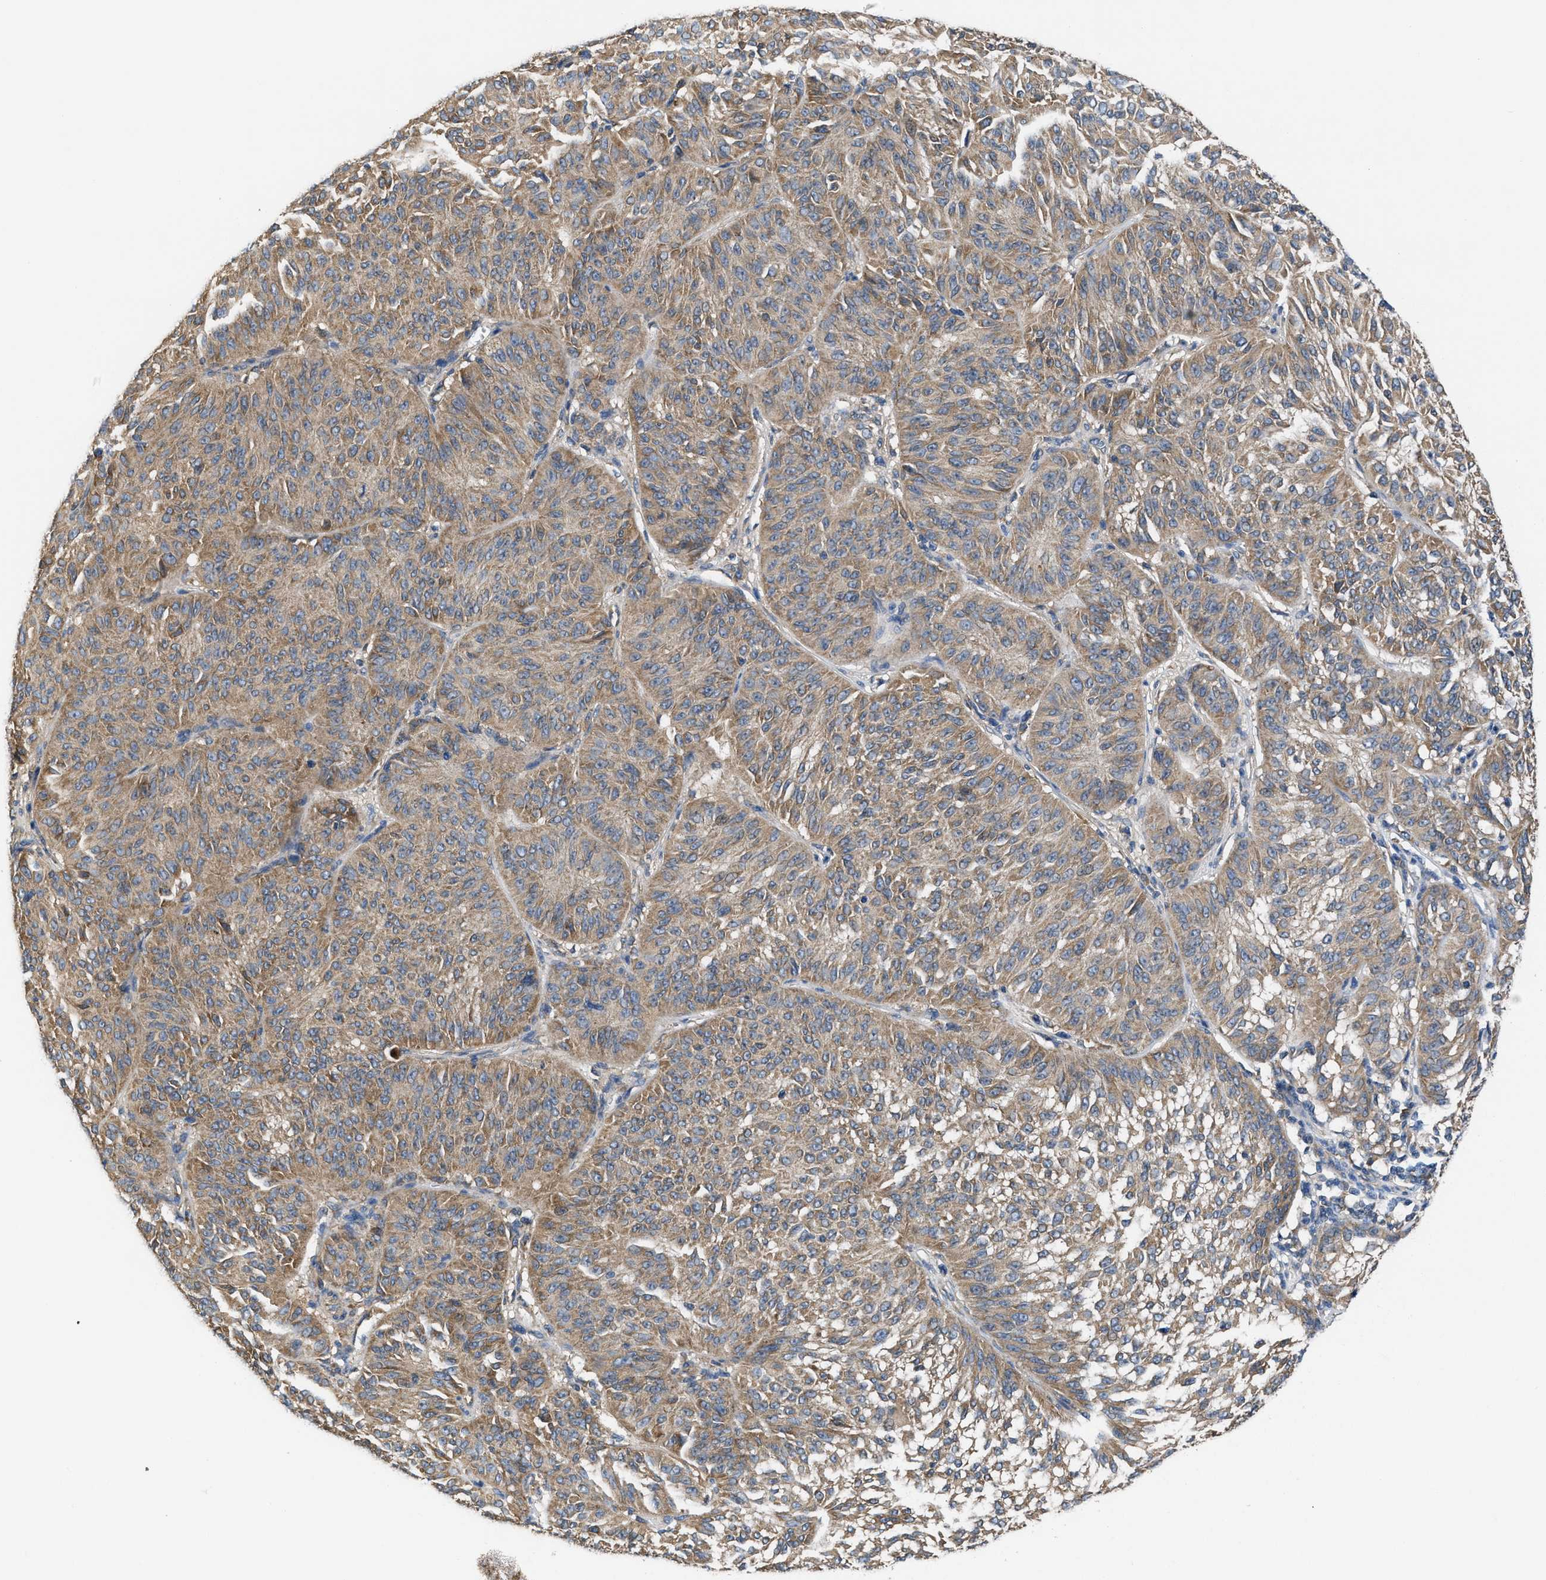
{"staining": {"intensity": "moderate", "quantity": ">75%", "location": "cytoplasmic/membranous"}, "tissue": "melanoma", "cell_type": "Tumor cells", "image_type": "cancer", "snomed": [{"axis": "morphology", "description": "Malignant melanoma, NOS"}, {"axis": "topography", "description": "Skin"}], "caption": "Moderate cytoplasmic/membranous expression for a protein is present in approximately >75% of tumor cells of malignant melanoma using immunohistochemistry (IHC).", "gene": "CEP128", "patient": {"sex": "female", "age": 72}}